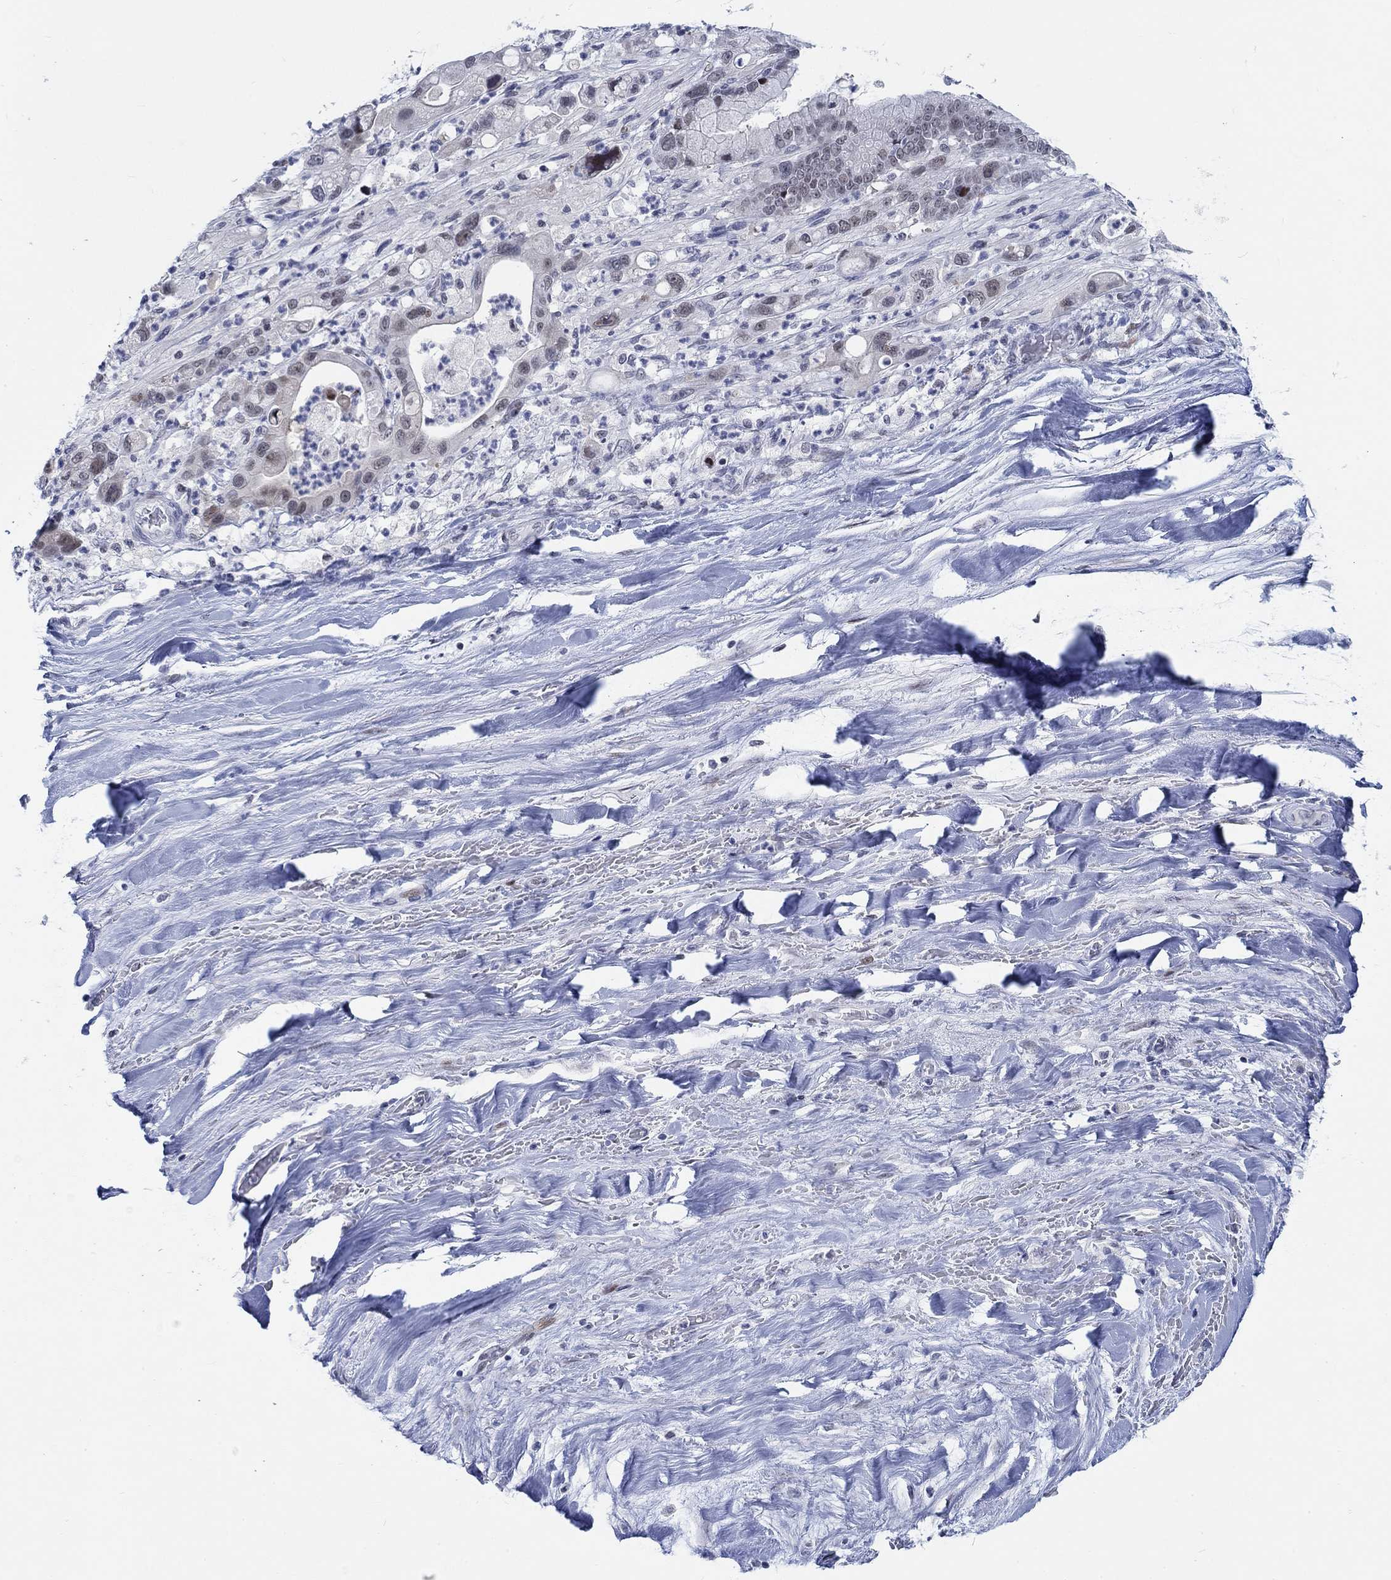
{"staining": {"intensity": "negative", "quantity": "none", "location": "none"}, "tissue": "liver cancer", "cell_type": "Tumor cells", "image_type": "cancer", "snomed": [{"axis": "morphology", "description": "Cholangiocarcinoma"}, {"axis": "topography", "description": "Liver"}], "caption": "The histopathology image reveals no significant staining in tumor cells of liver cholangiocarcinoma.", "gene": "NEU3", "patient": {"sex": "female", "age": 54}}